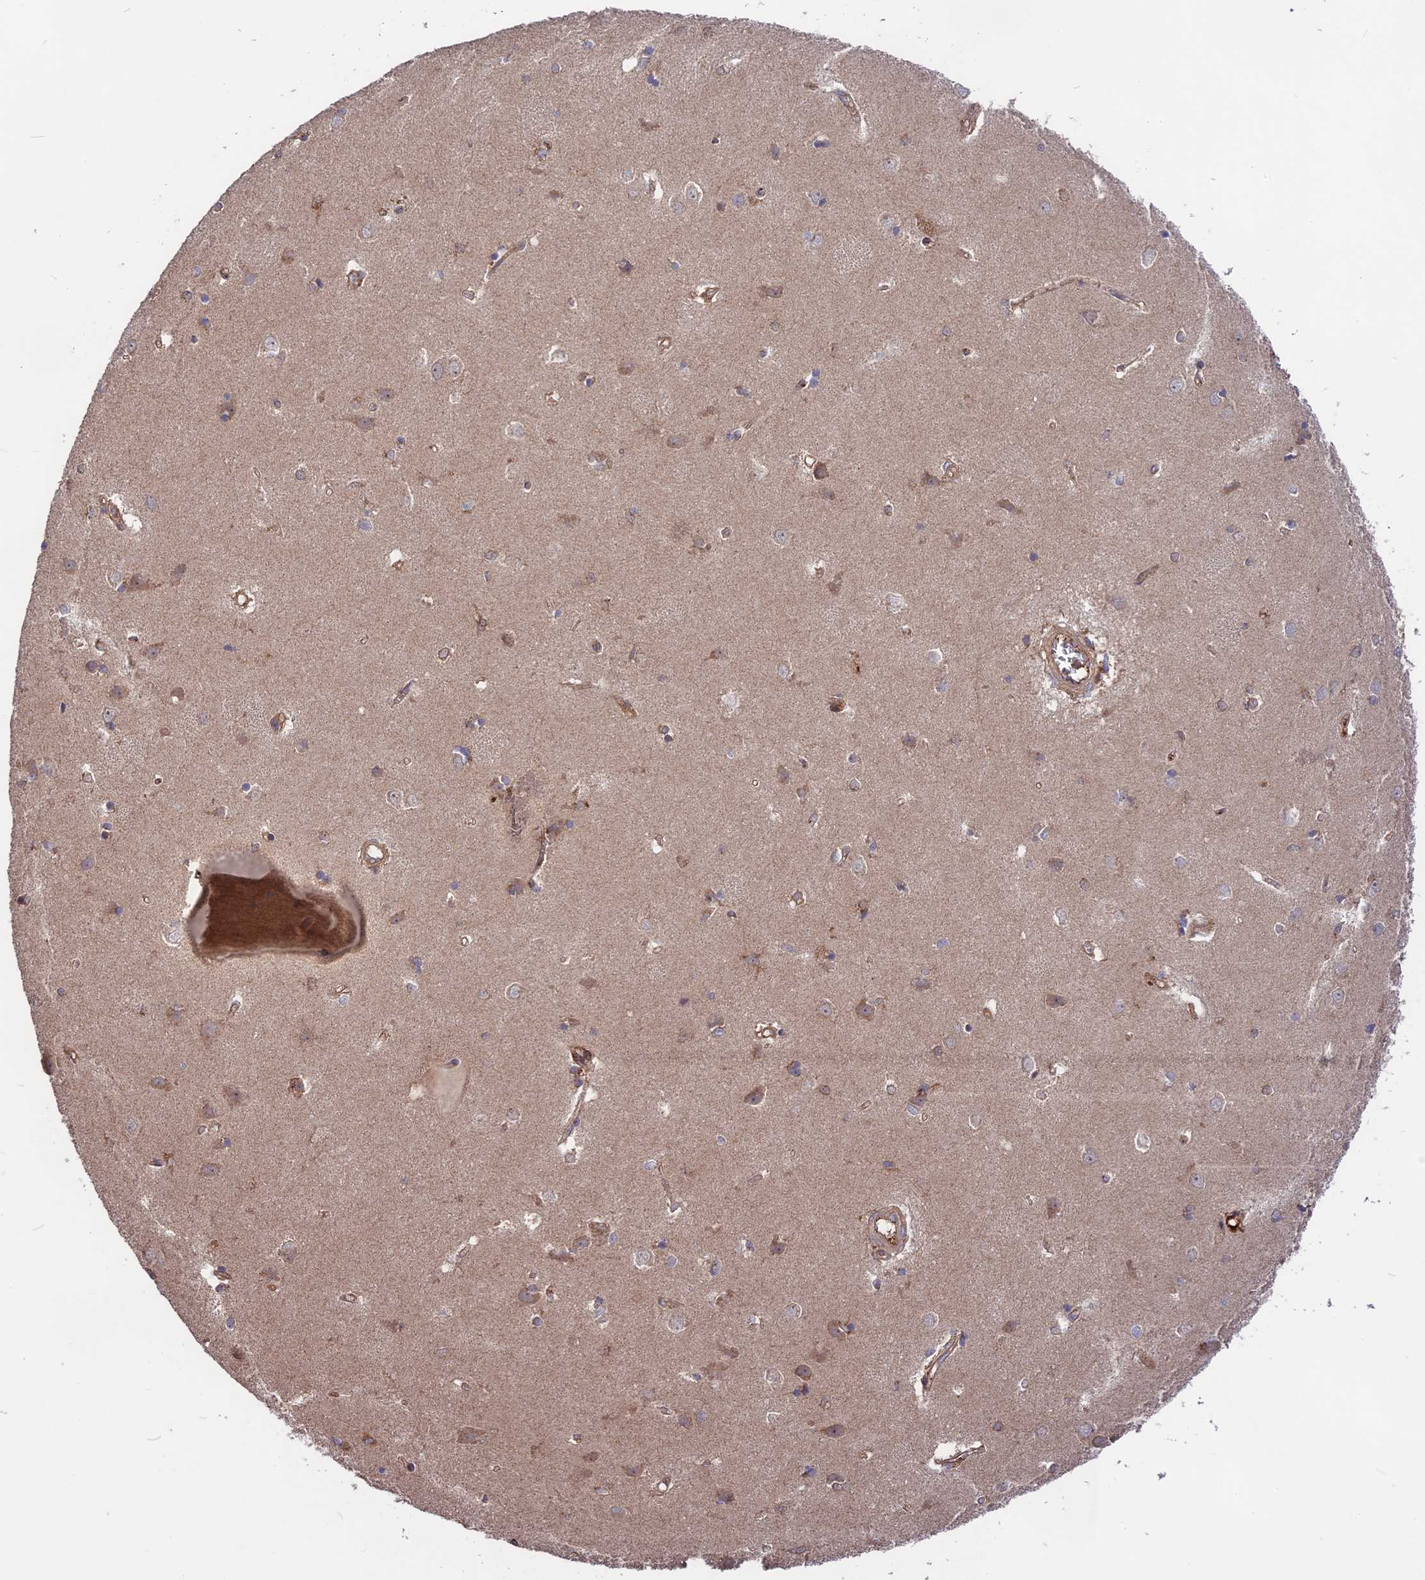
{"staining": {"intensity": "moderate", "quantity": "<25%", "location": "cytoplasmic/membranous"}, "tissue": "caudate", "cell_type": "Glial cells", "image_type": "normal", "snomed": [{"axis": "morphology", "description": "Normal tissue, NOS"}, {"axis": "topography", "description": "Lateral ventricle wall"}], "caption": "DAB immunohistochemical staining of unremarkable human caudate demonstrates moderate cytoplasmic/membranous protein expression in approximately <25% of glial cells.", "gene": "NUDT8", "patient": {"sex": "male", "age": 37}}